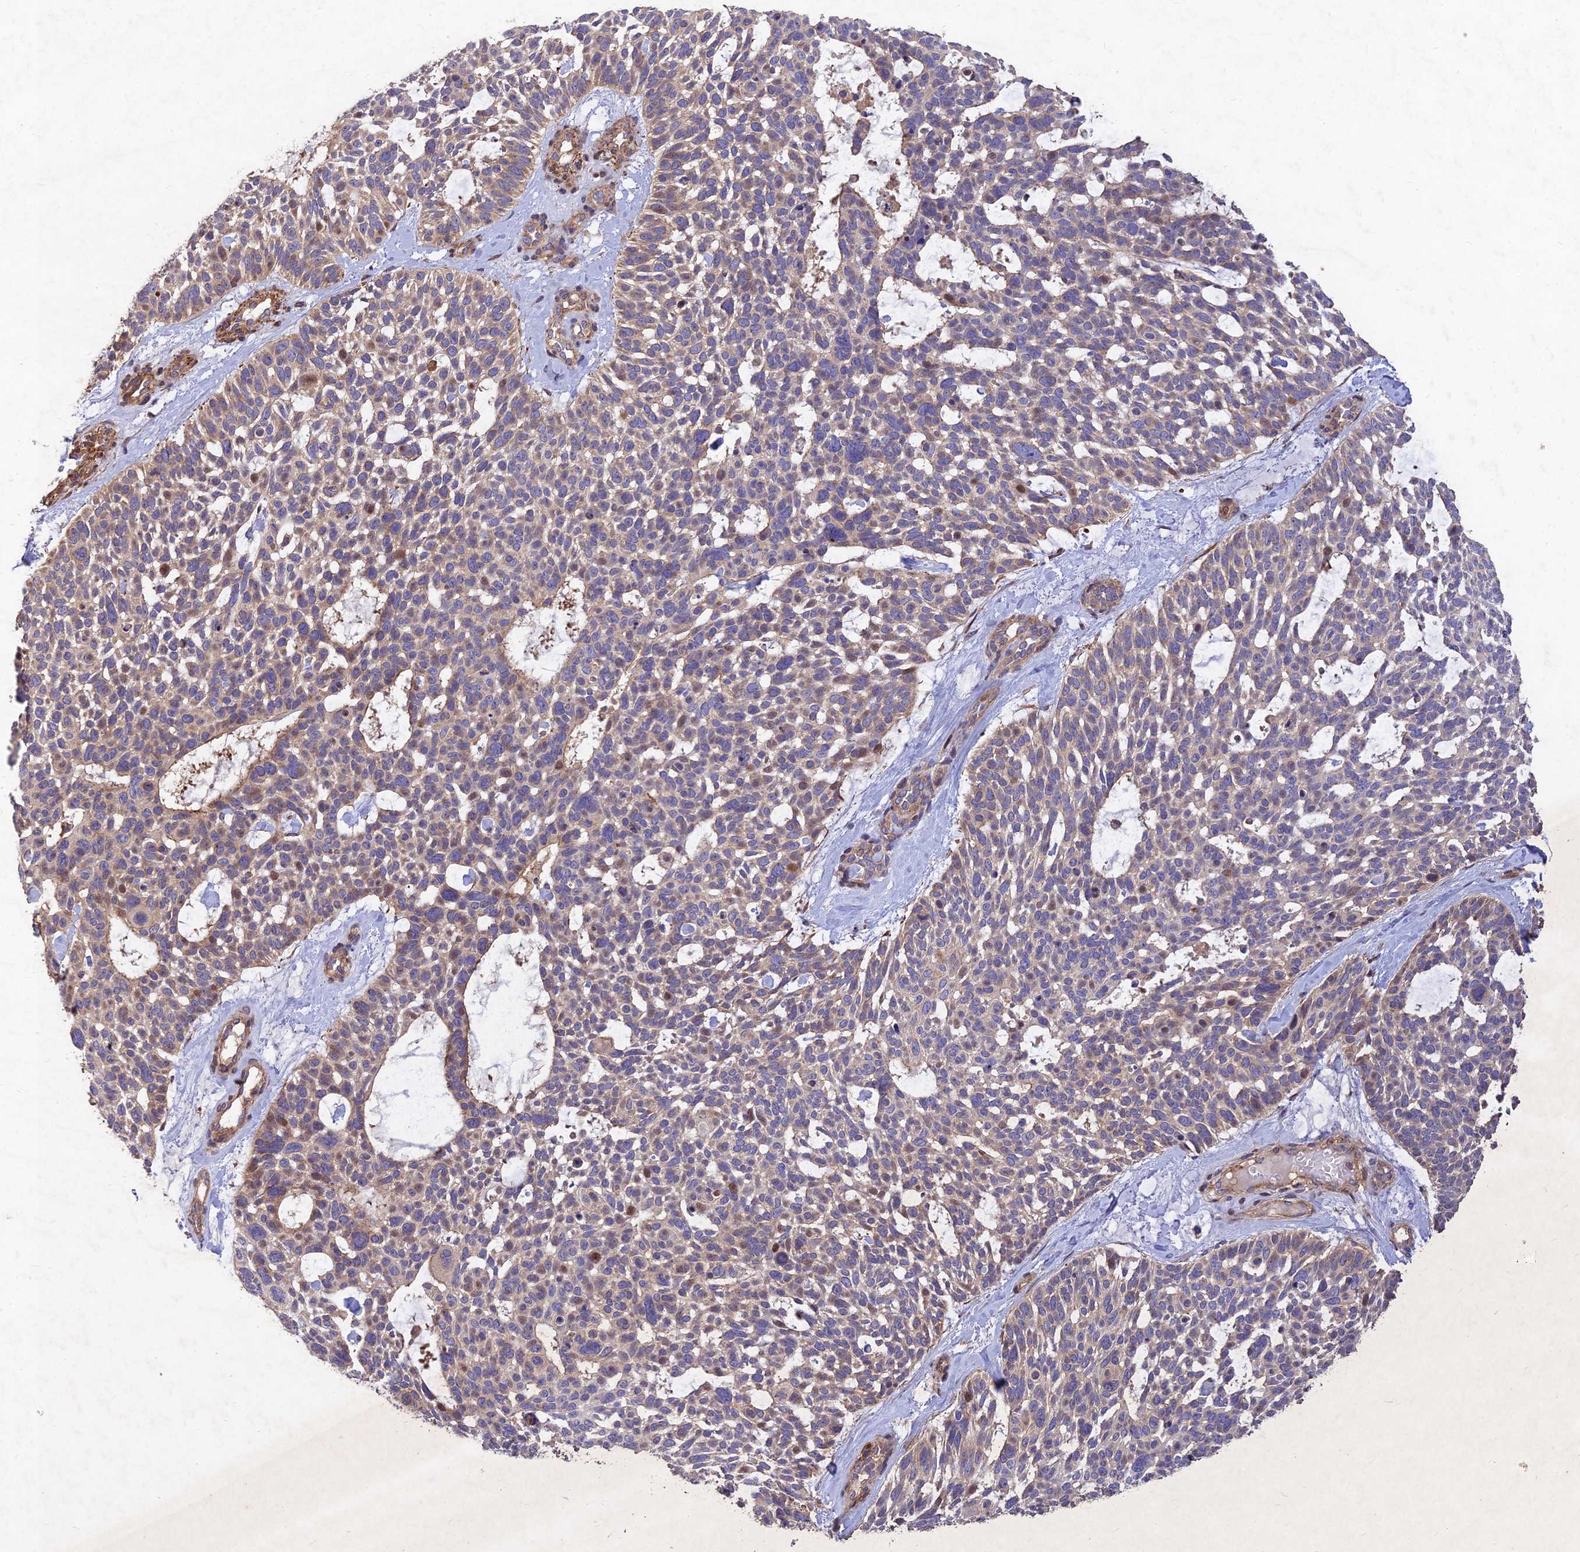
{"staining": {"intensity": "weak", "quantity": "25%-75%", "location": "cytoplasmic/membranous"}, "tissue": "skin cancer", "cell_type": "Tumor cells", "image_type": "cancer", "snomed": [{"axis": "morphology", "description": "Basal cell carcinoma"}, {"axis": "topography", "description": "Skin"}], "caption": "Weak cytoplasmic/membranous staining is present in approximately 25%-75% of tumor cells in skin cancer (basal cell carcinoma). The protein is shown in brown color, while the nuclei are stained blue.", "gene": "RELCH", "patient": {"sex": "male", "age": 88}}